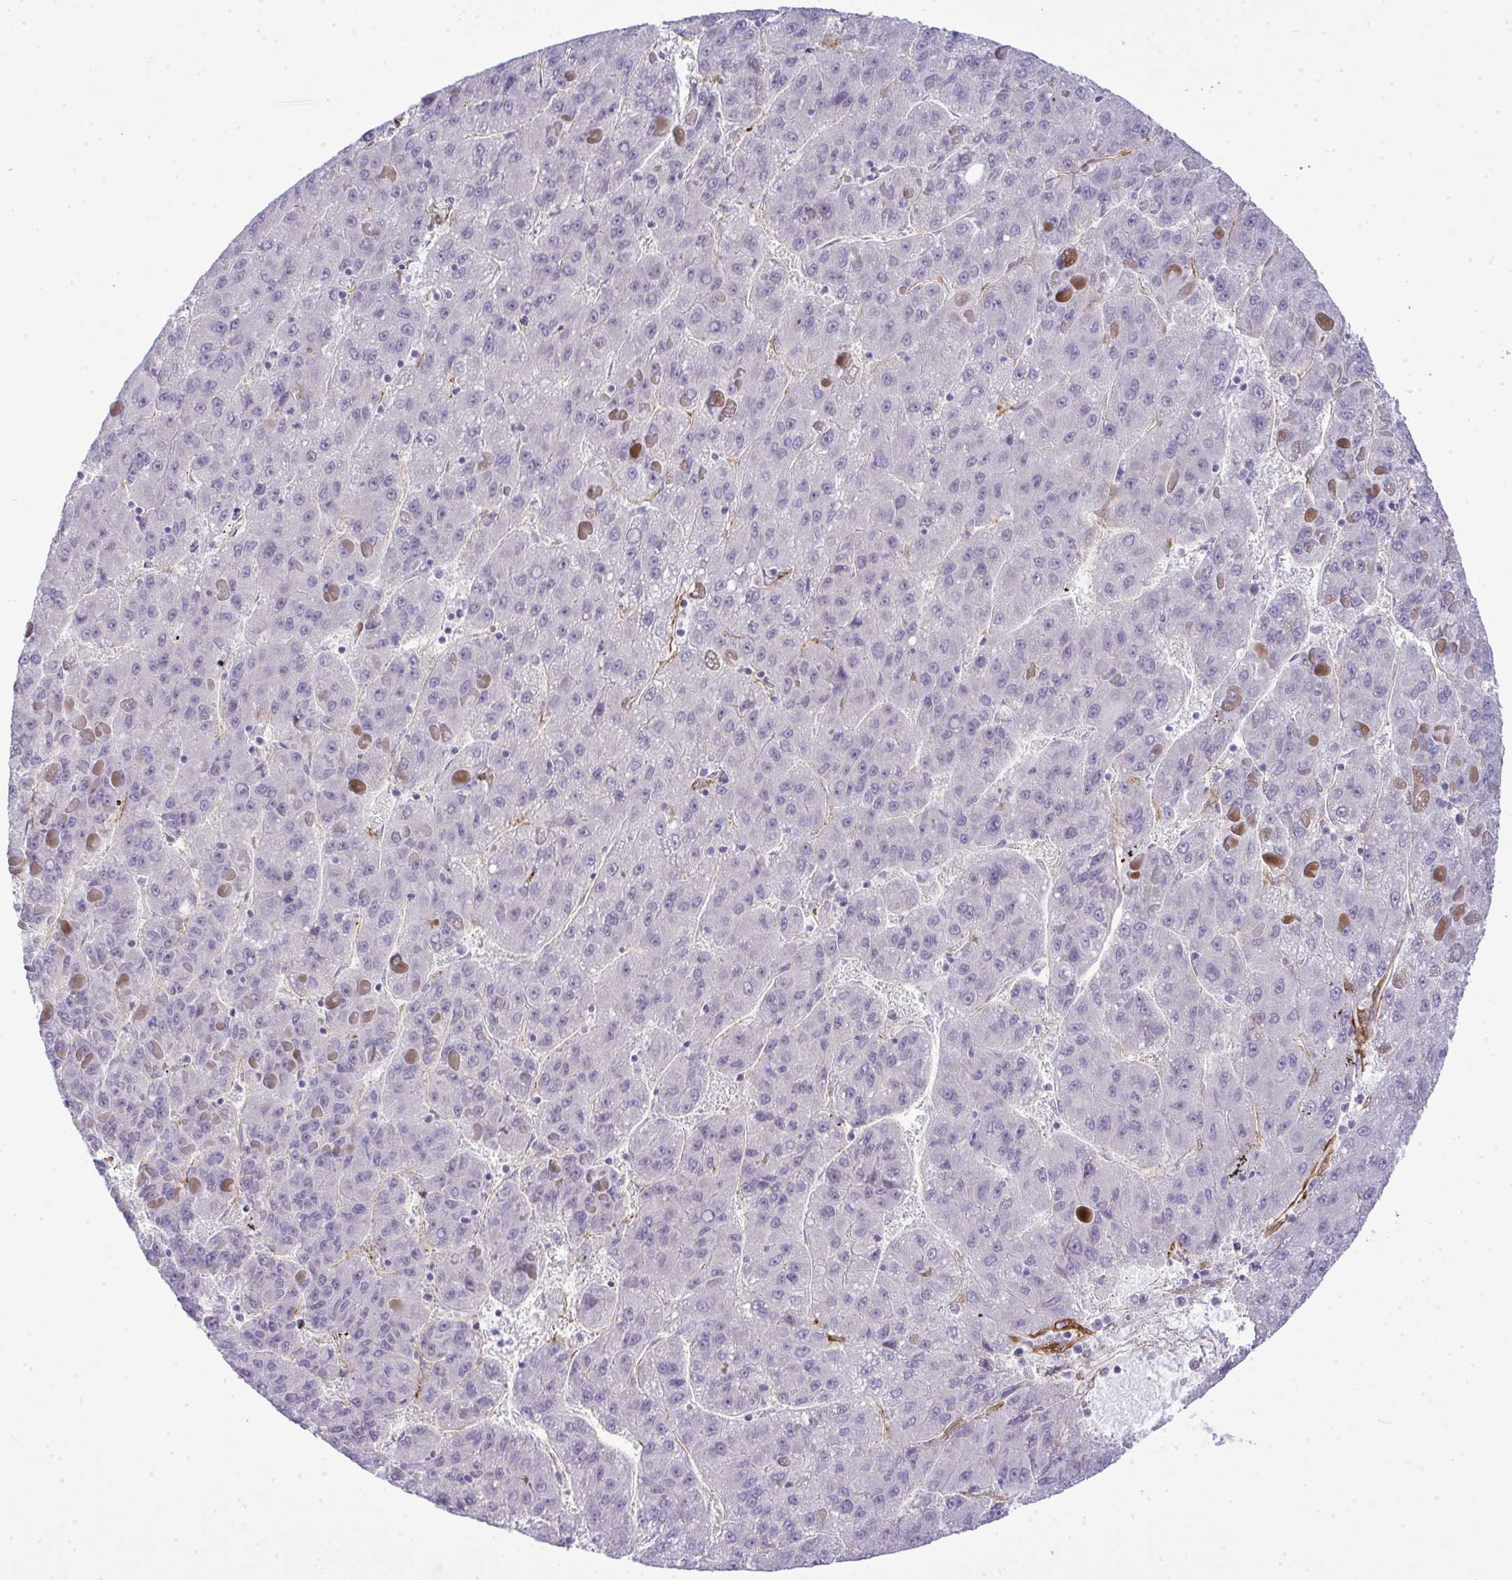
{"staining": {"intensity": "negative", "quantity": "none", "location": "none"}, "tissue": "liver cancer", "cell_type": "Tumor cells", "image_type": "cancer", "snomed": [{"axis": "morphology", "description": "Carcinoma, Hepatocellular, NOS"}, {"axis": "topography", "description": "Liver"}], "caption": "Tumor cells show no significant expression in hepatocellular carcinoma (liver).", "gene": "UBE2S", "patient": {"sex": "female", "age": 82}}